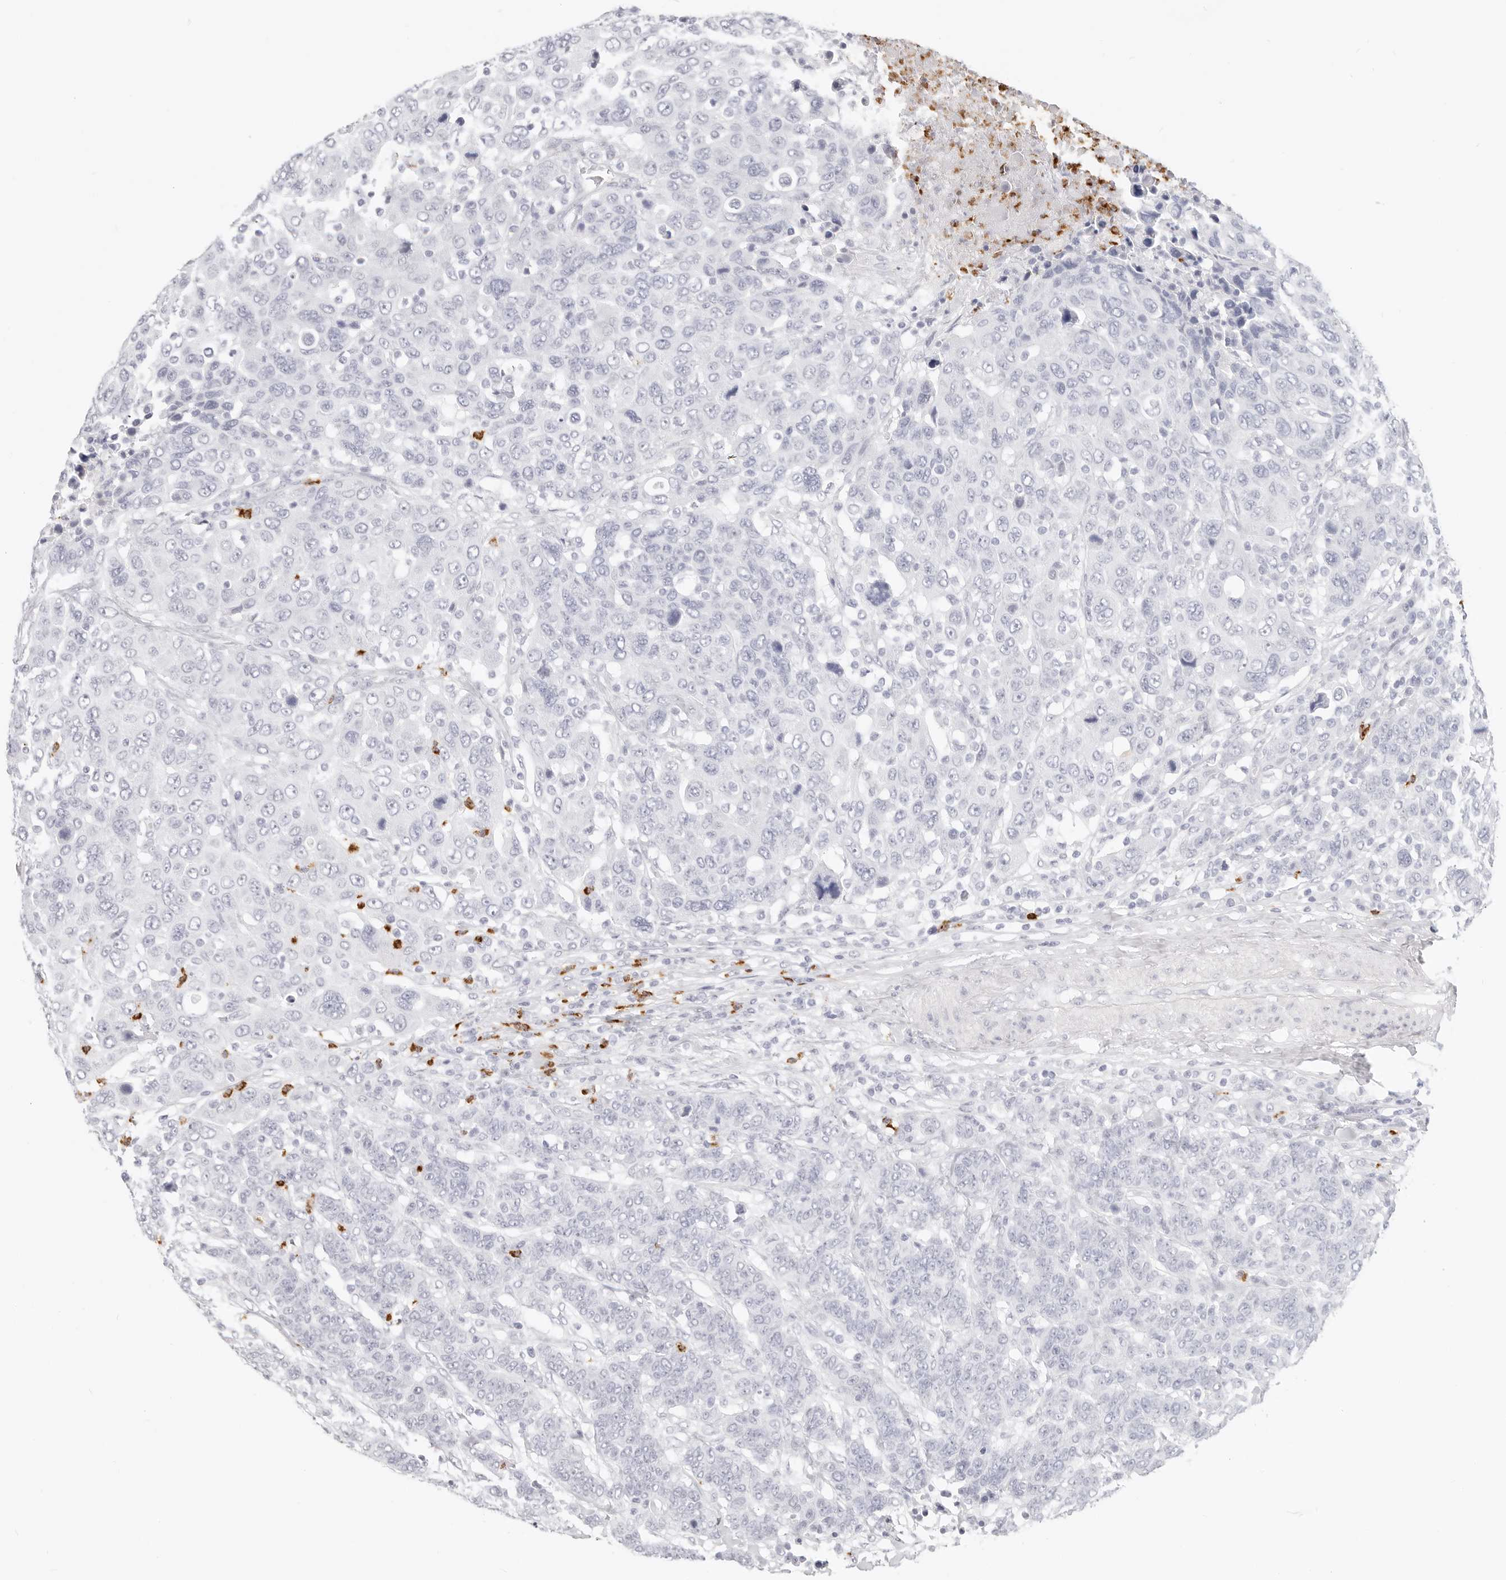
{"staining": {"intensity": "negative", "quantity": "none", "location": "none"}, "tissue": "breast cancer", "cell_type": "Tumor cells", "image_type": "cancer", "snomed": [{"axis": "morphology", "description": "Duct carcinoma"}, {"axis": "topography", "description": "Breast"}], "caption": "DAB immunohistochemical staining of breast cancer exhibits no significant positivity in tumor cells.", "gene": "CAMP", "patient": {"sex": "female", "age": 37}}